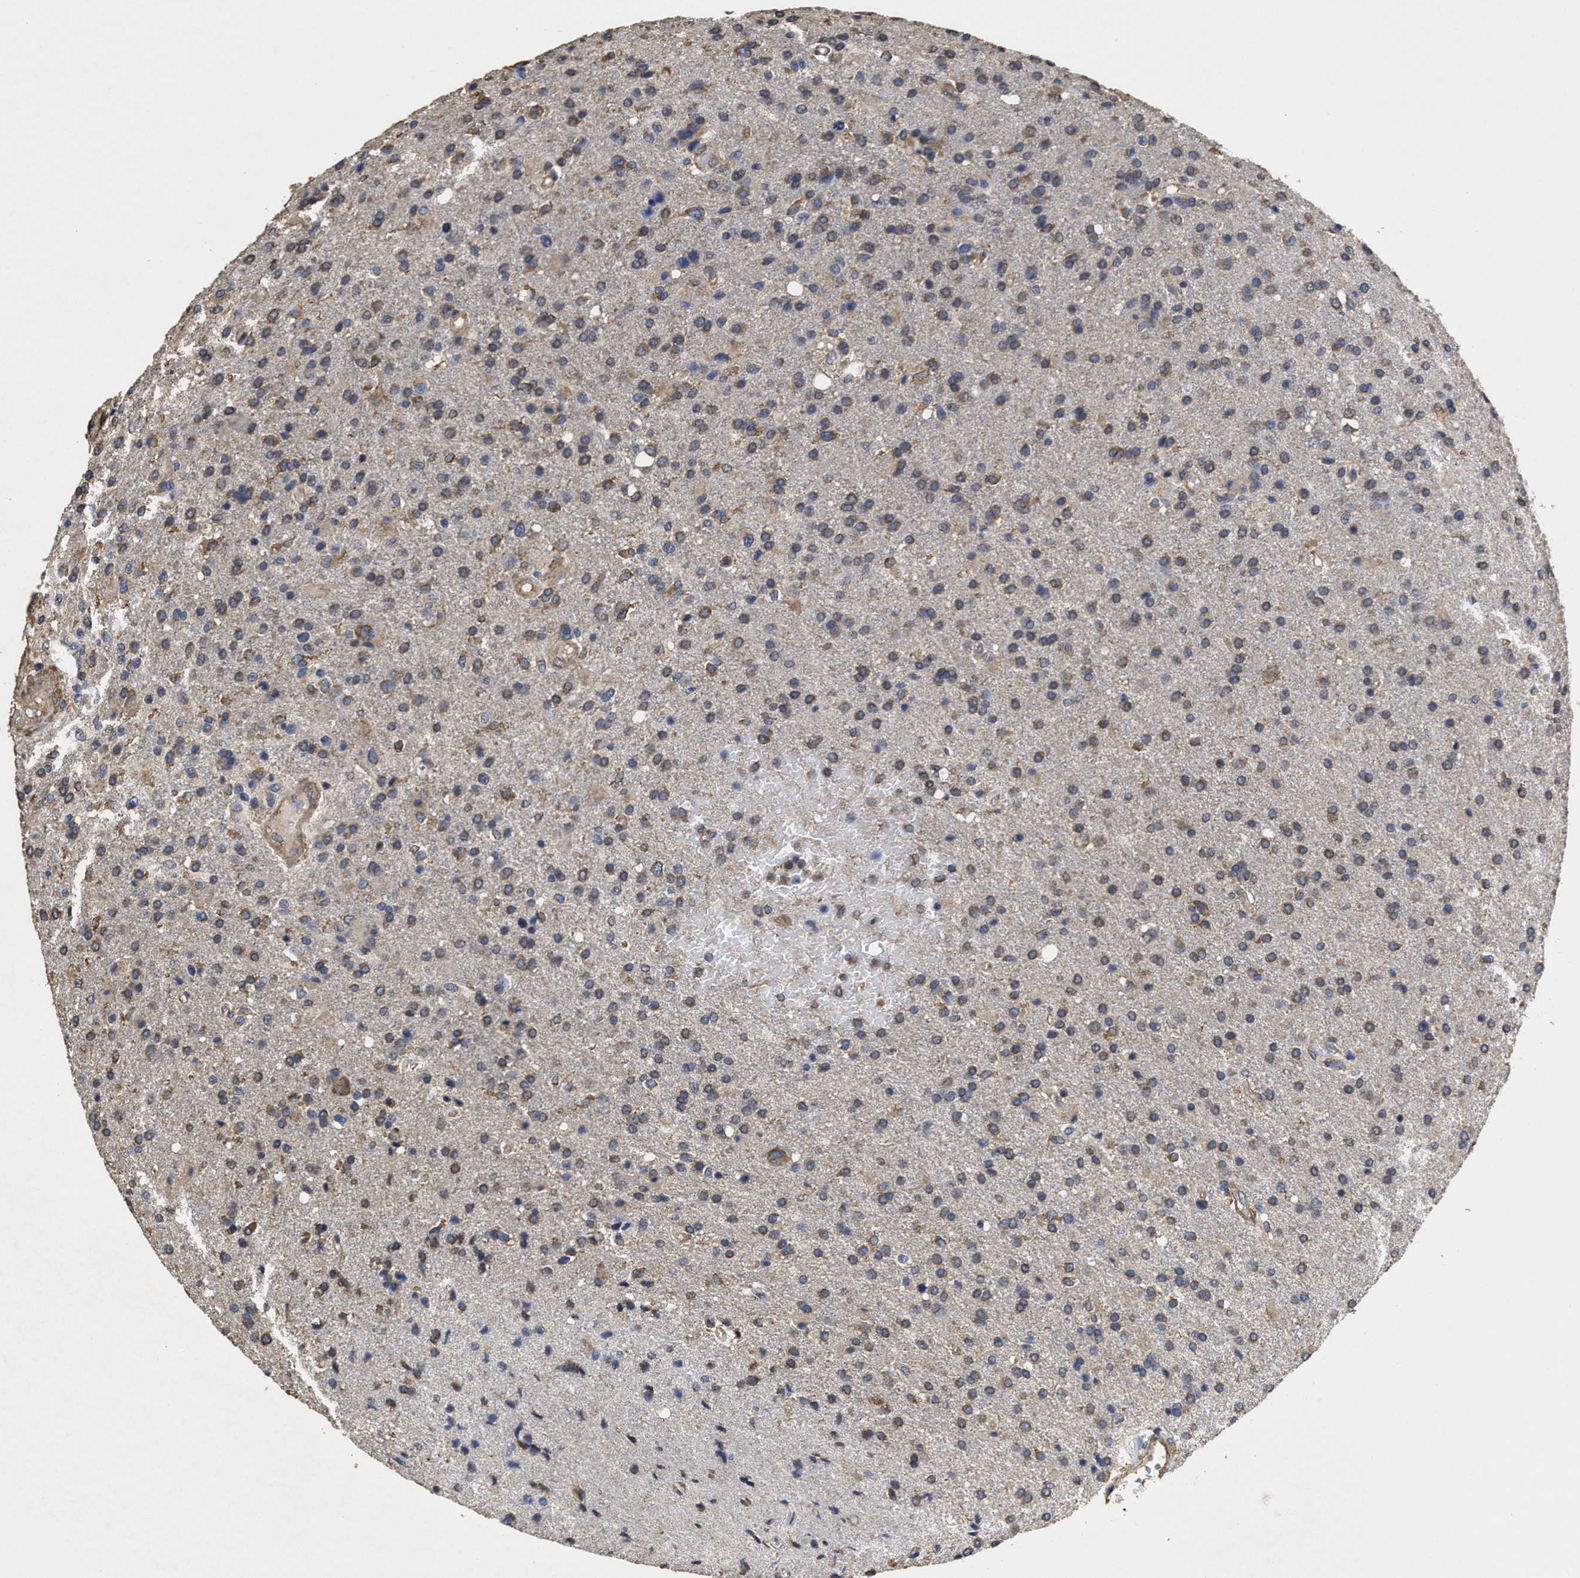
{"staining": {"intensity": "moderate", "quantity": ">75%", "location": "cytoplasmic/membranous"}, "tissue": "glioma", "cell_type": "Tumor cells", "image_type": "cancer", "snomed": [{"axis": "morphology", "description": "Glioma, malignant, High grade"}, {"axis": "topography", "description": "Brain"}], "caption": "A medium amount of moderate cytoplasmic/membranous staining is identified in approximately >75% of tumor cells in high-grade glioma (malignant) tissue. (DAB (3,3'-diaminobenzidine) = brown stain, brightfield microscopy at high magnification).", "gene": "SFXN4", "patient": {"sex": "male", "age": 72}}